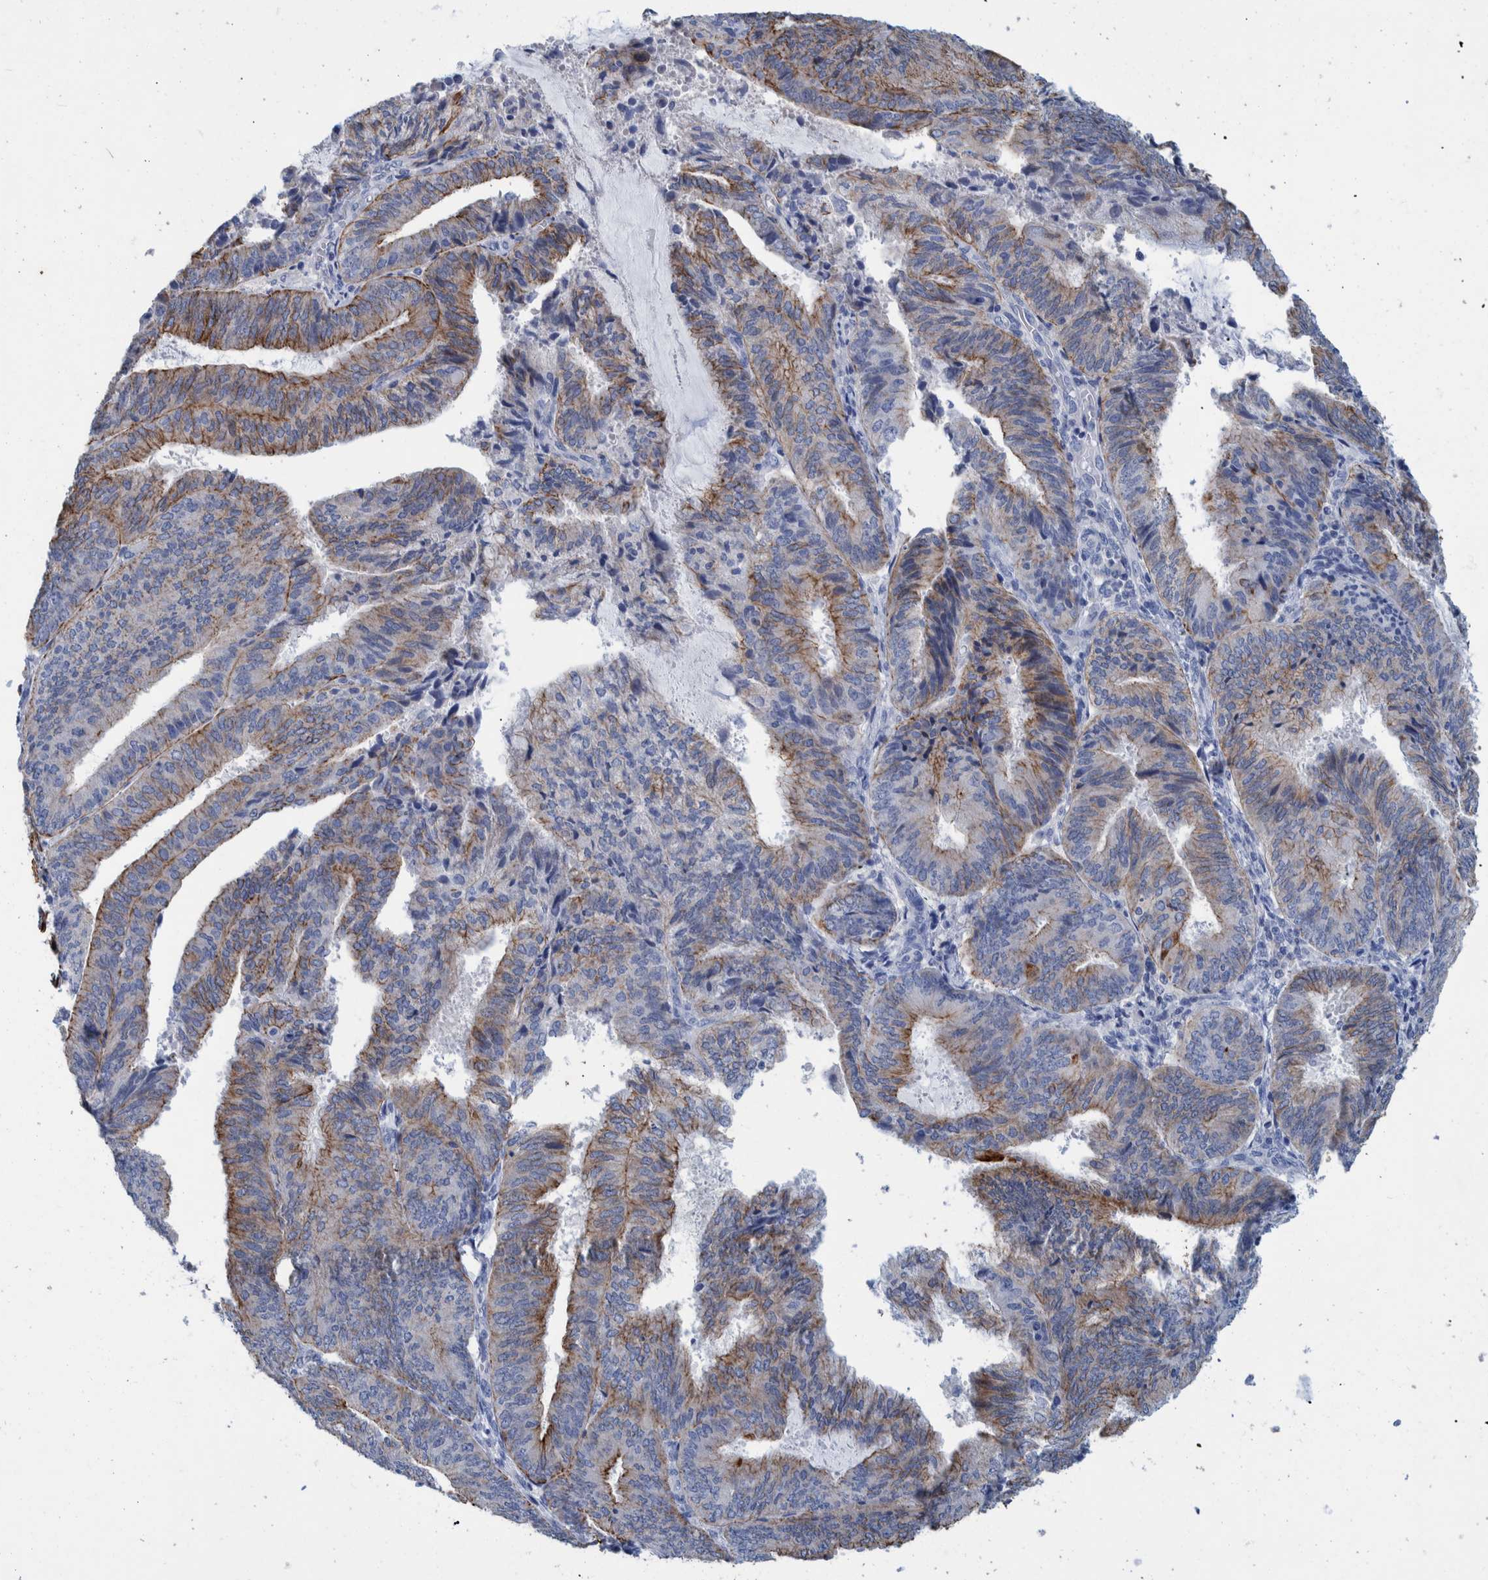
{"staining": {"intensity": "moderate", "quantity": "25%-75%", "location": "cytoplasmic/membranous"}, "tissue": "endometrial cancer", "cell_type": "Tumor cells", "image_type": "cancer", "snomed": [{"axis": "morphology", "description": "Adenocarcinoma, NOS"}, {"axis": "topography", "description": "Endometrium"}], "caption": "A brown stain highlights moderate cytoplasmic/membranous expression of a protein in human adenocarcinoma (endometrial) tumor cells.", "gene": "MKS1", "patient": {"sex": "female", "age": 81}}